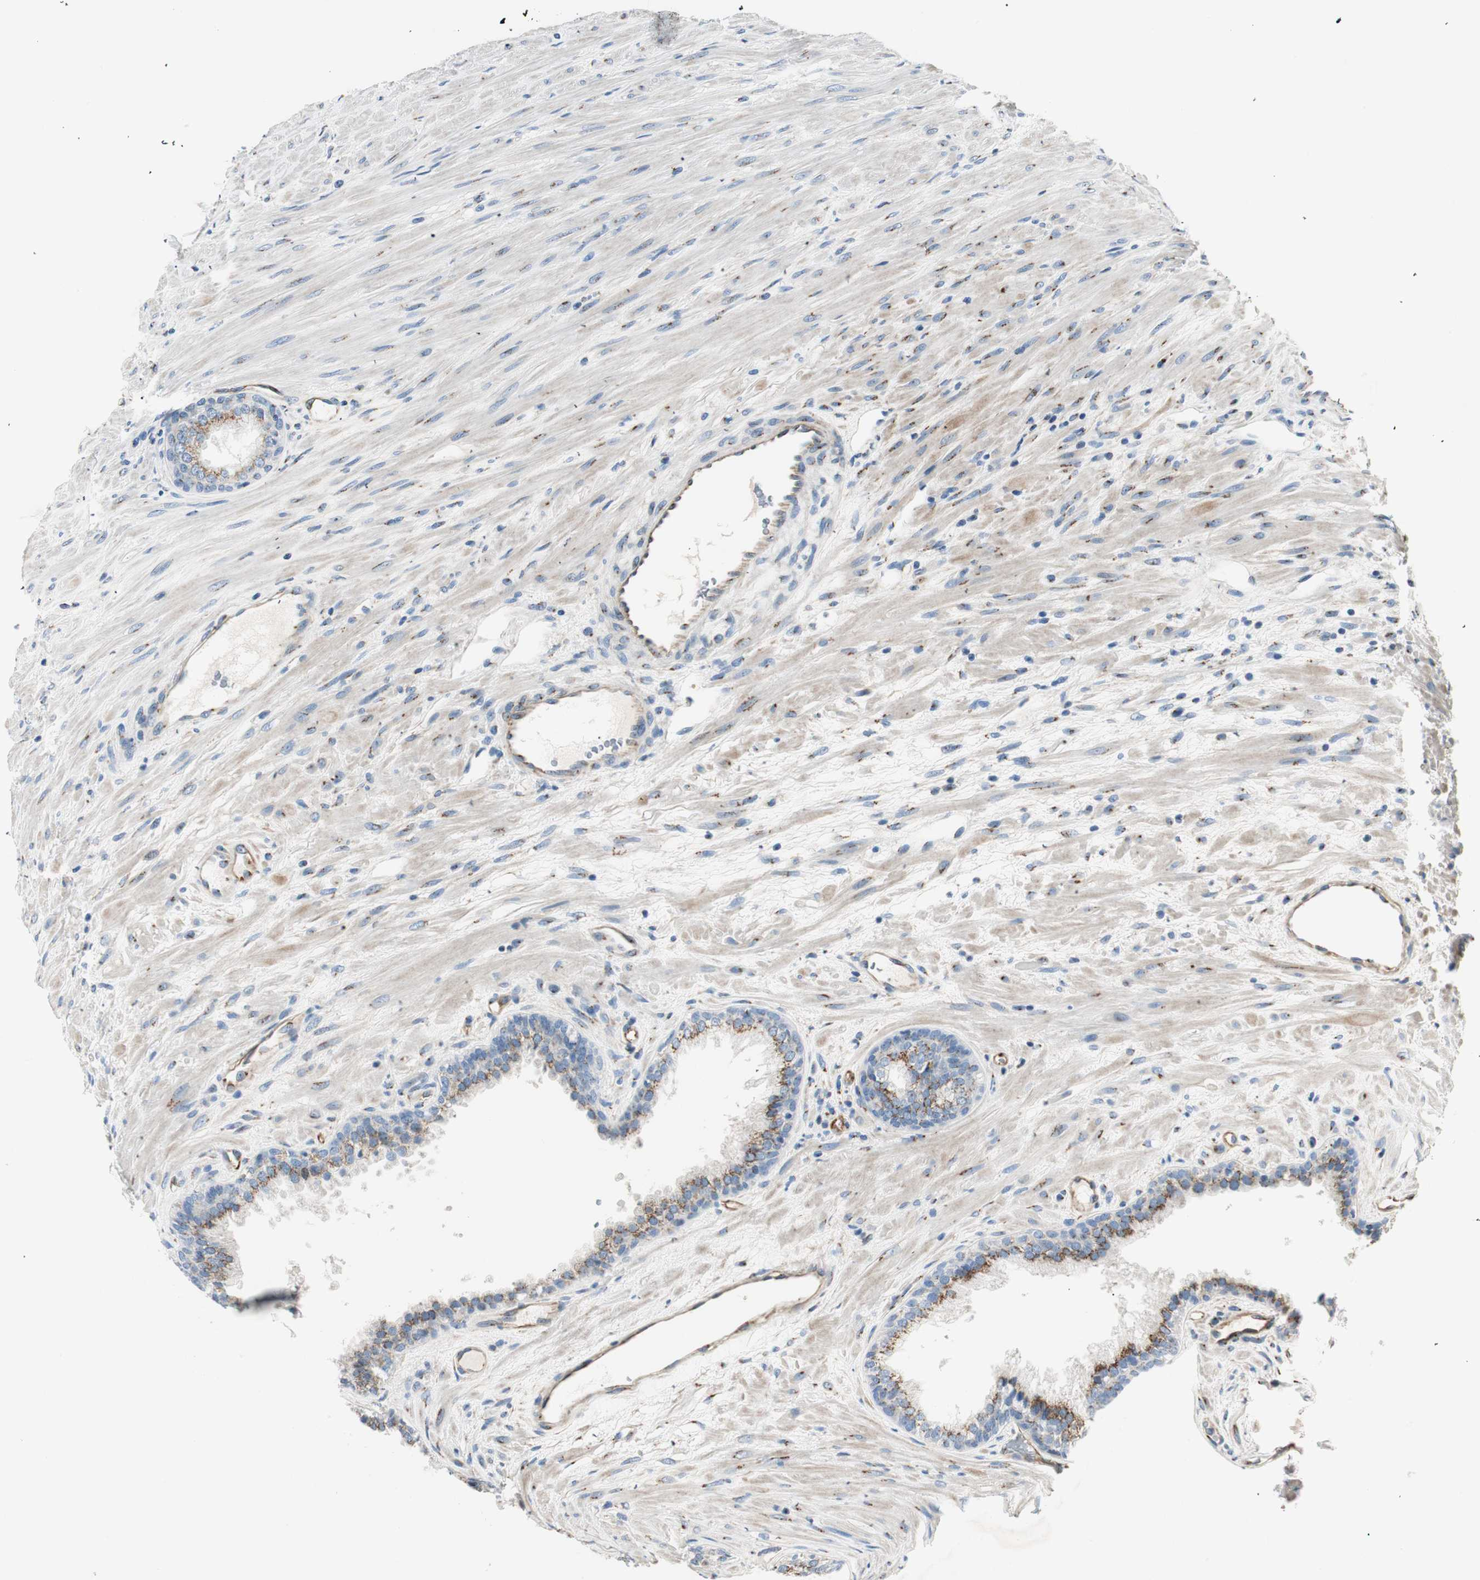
{"staining": {"intensity": "moderate", "quantity": ">75%", "location": "cytoplasmic/membranous"}, "tissue": "prostate", "cell_type": "Glandular cells", "image_type": "normal", "snomed": [{"axis": "morphology", "description": "Normal tissue, NOS"}, {"axis": "topography", "description": "Prostate"}], "caption": "Moderate cytoplasmic/membranous protein staining is appreciated in approximately >75% of glandular cells in prostate. (DAB (3,3'-diaminobenzidine) IHC, brown staining for protein, blue staining for nuclei).", "gene": "TMF1", "patient": {"sex": "male", "age": 76}}